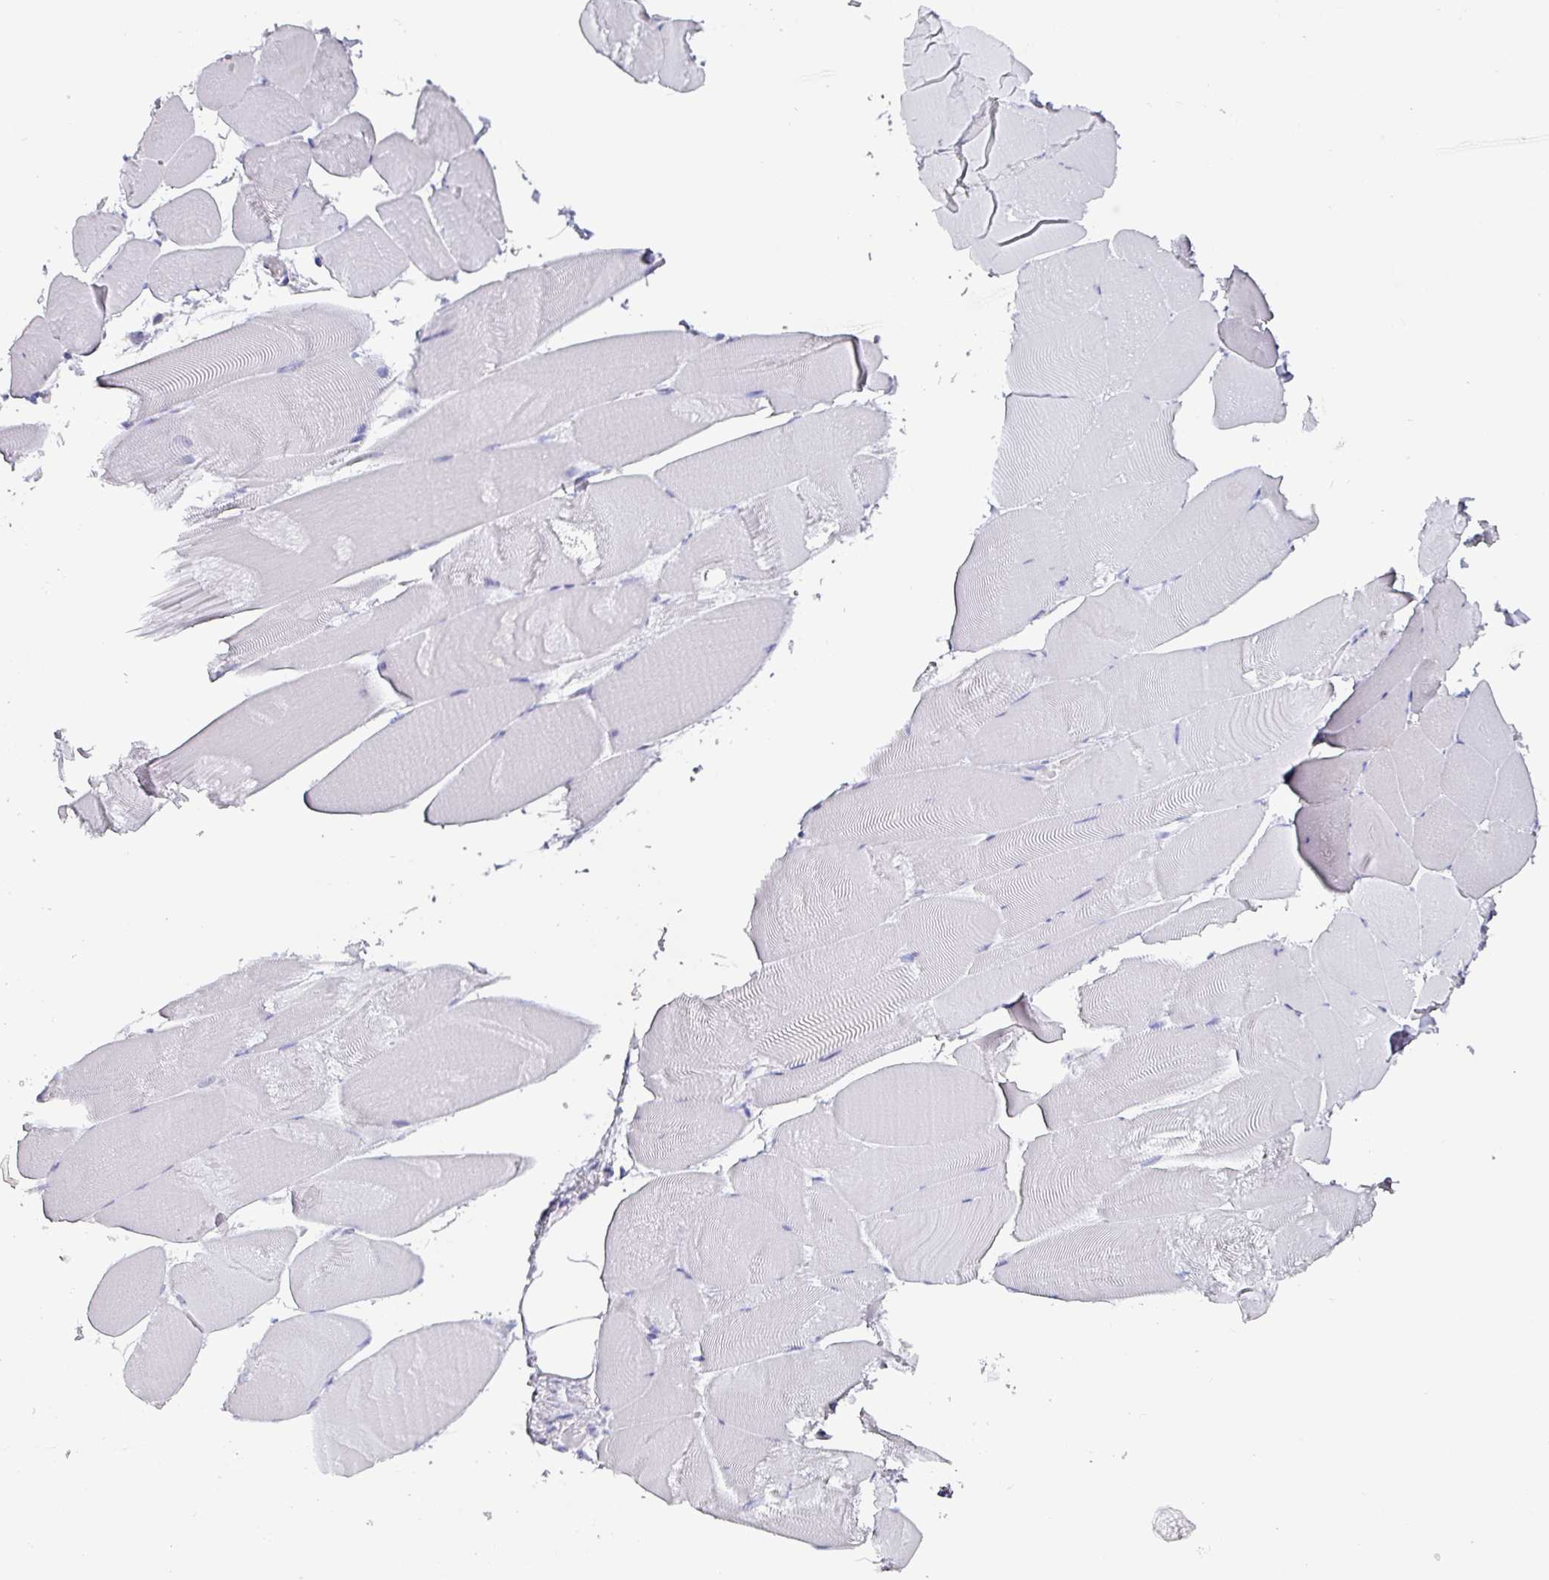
{"staining": {"intensity": "negative", "quantity": "none", "location": "none"}, "tissue": "skeletal muscle", "cell_type": "Myocytes", "image_type": "normal", "snomed": [{"axis": "morphology", "description": "Normal tissue, NOS"}, {"axis": "topography", "description": "Skeletal muscle"}], "caption": "Protein analysis of benign skeletal muscle shows no significant staining in myocytes. (Brightfield microscopy of DAB immunohistochemistry (IHC) at high magnification).", "gene": "ZNF816", "patient": {"sex": "female", "age": 64}}